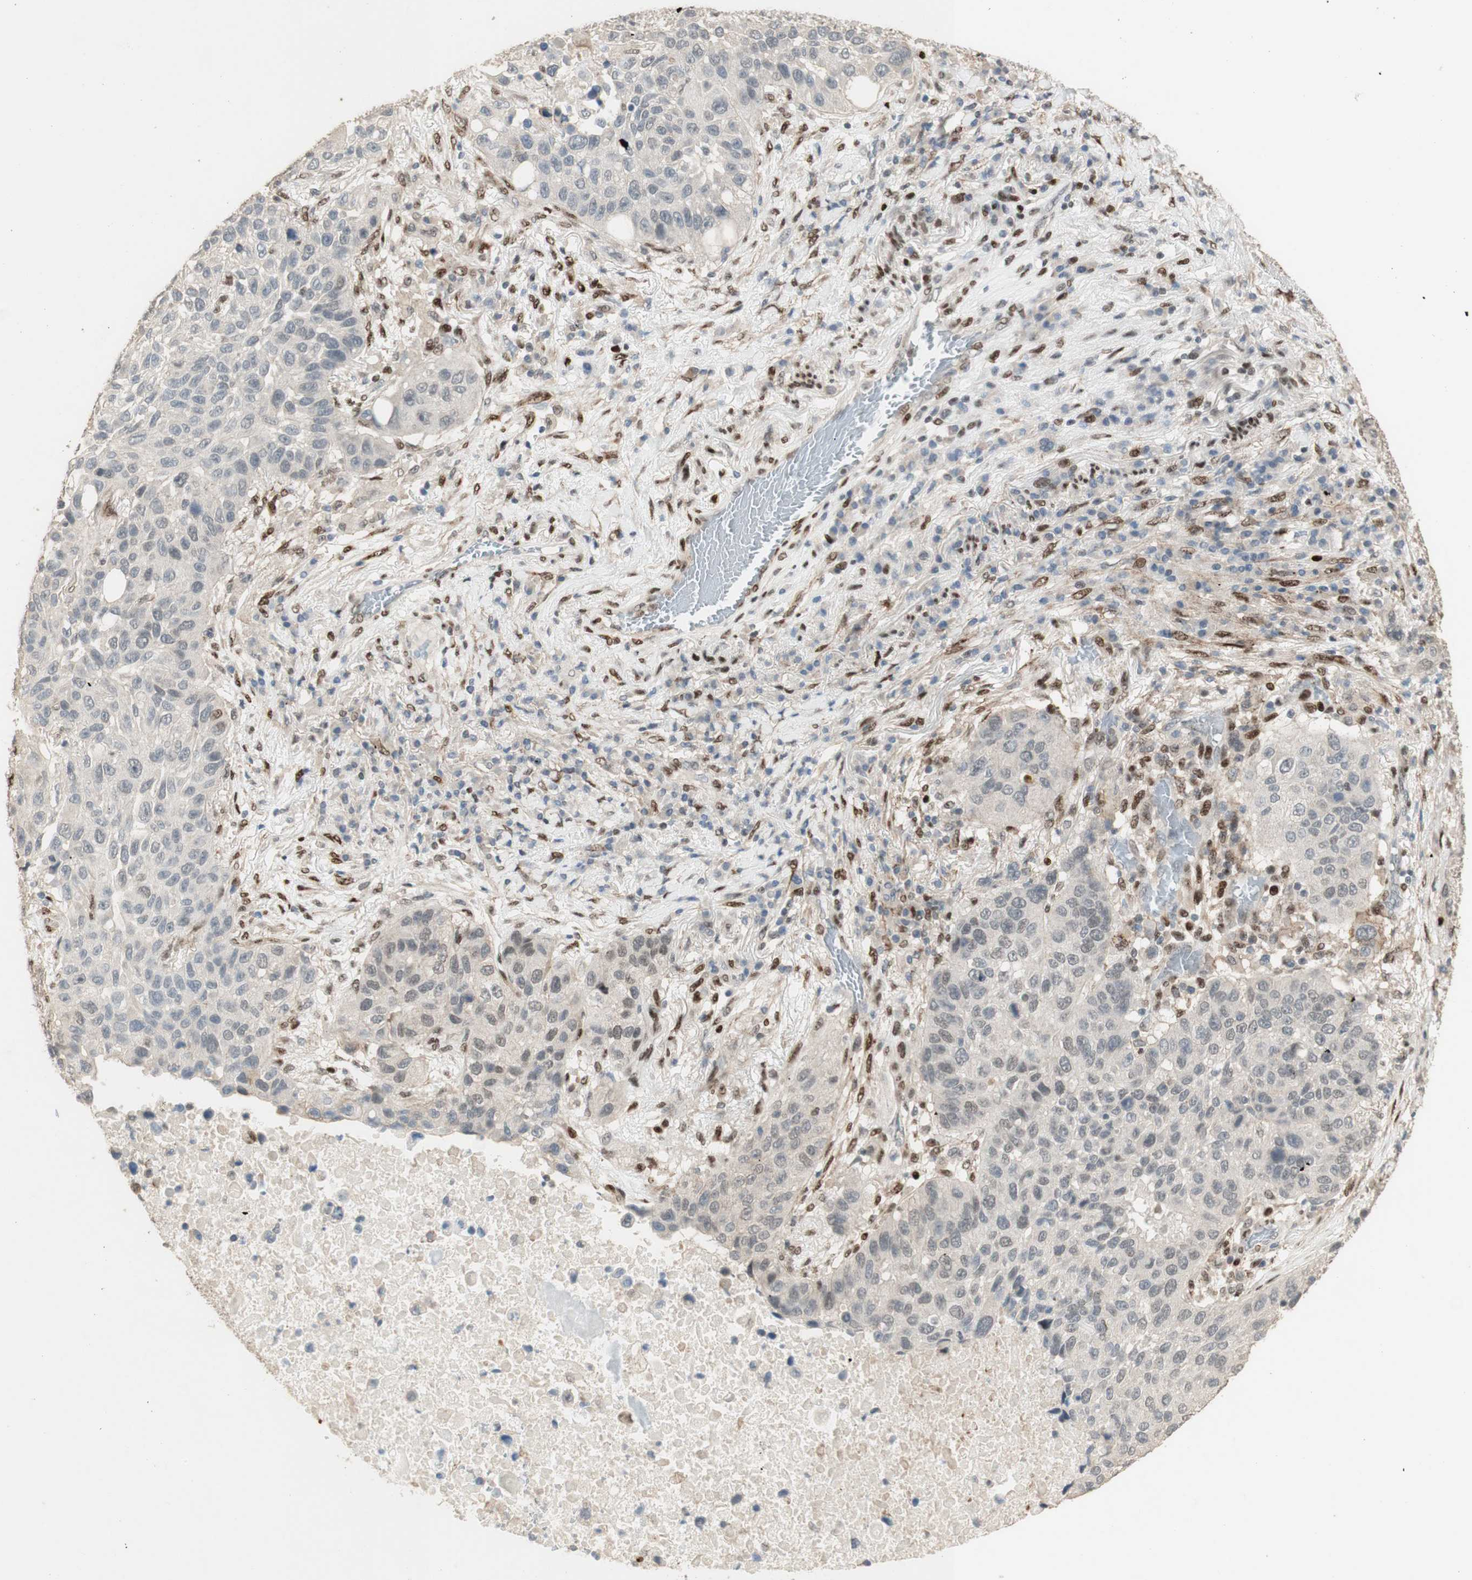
{"staining": {"intensity": "weak", "quantity": "<25%", "location": "nuclear"}, "tissue": "lung cancer", "cell_type": "Tumor cells", "image_type": "cancer", "snomed": [{"axis": "morphology", "description": "Squamous cell carcinoma, NOS"}, {"axis": "topography", "description": "Lung"}], "caption": "Tumor cells are negative for brown protein staining in lung cancer (squamous cell carcinoma).", "gene": "FOXP1", "patient": {"sex": "male", "age": 57}}